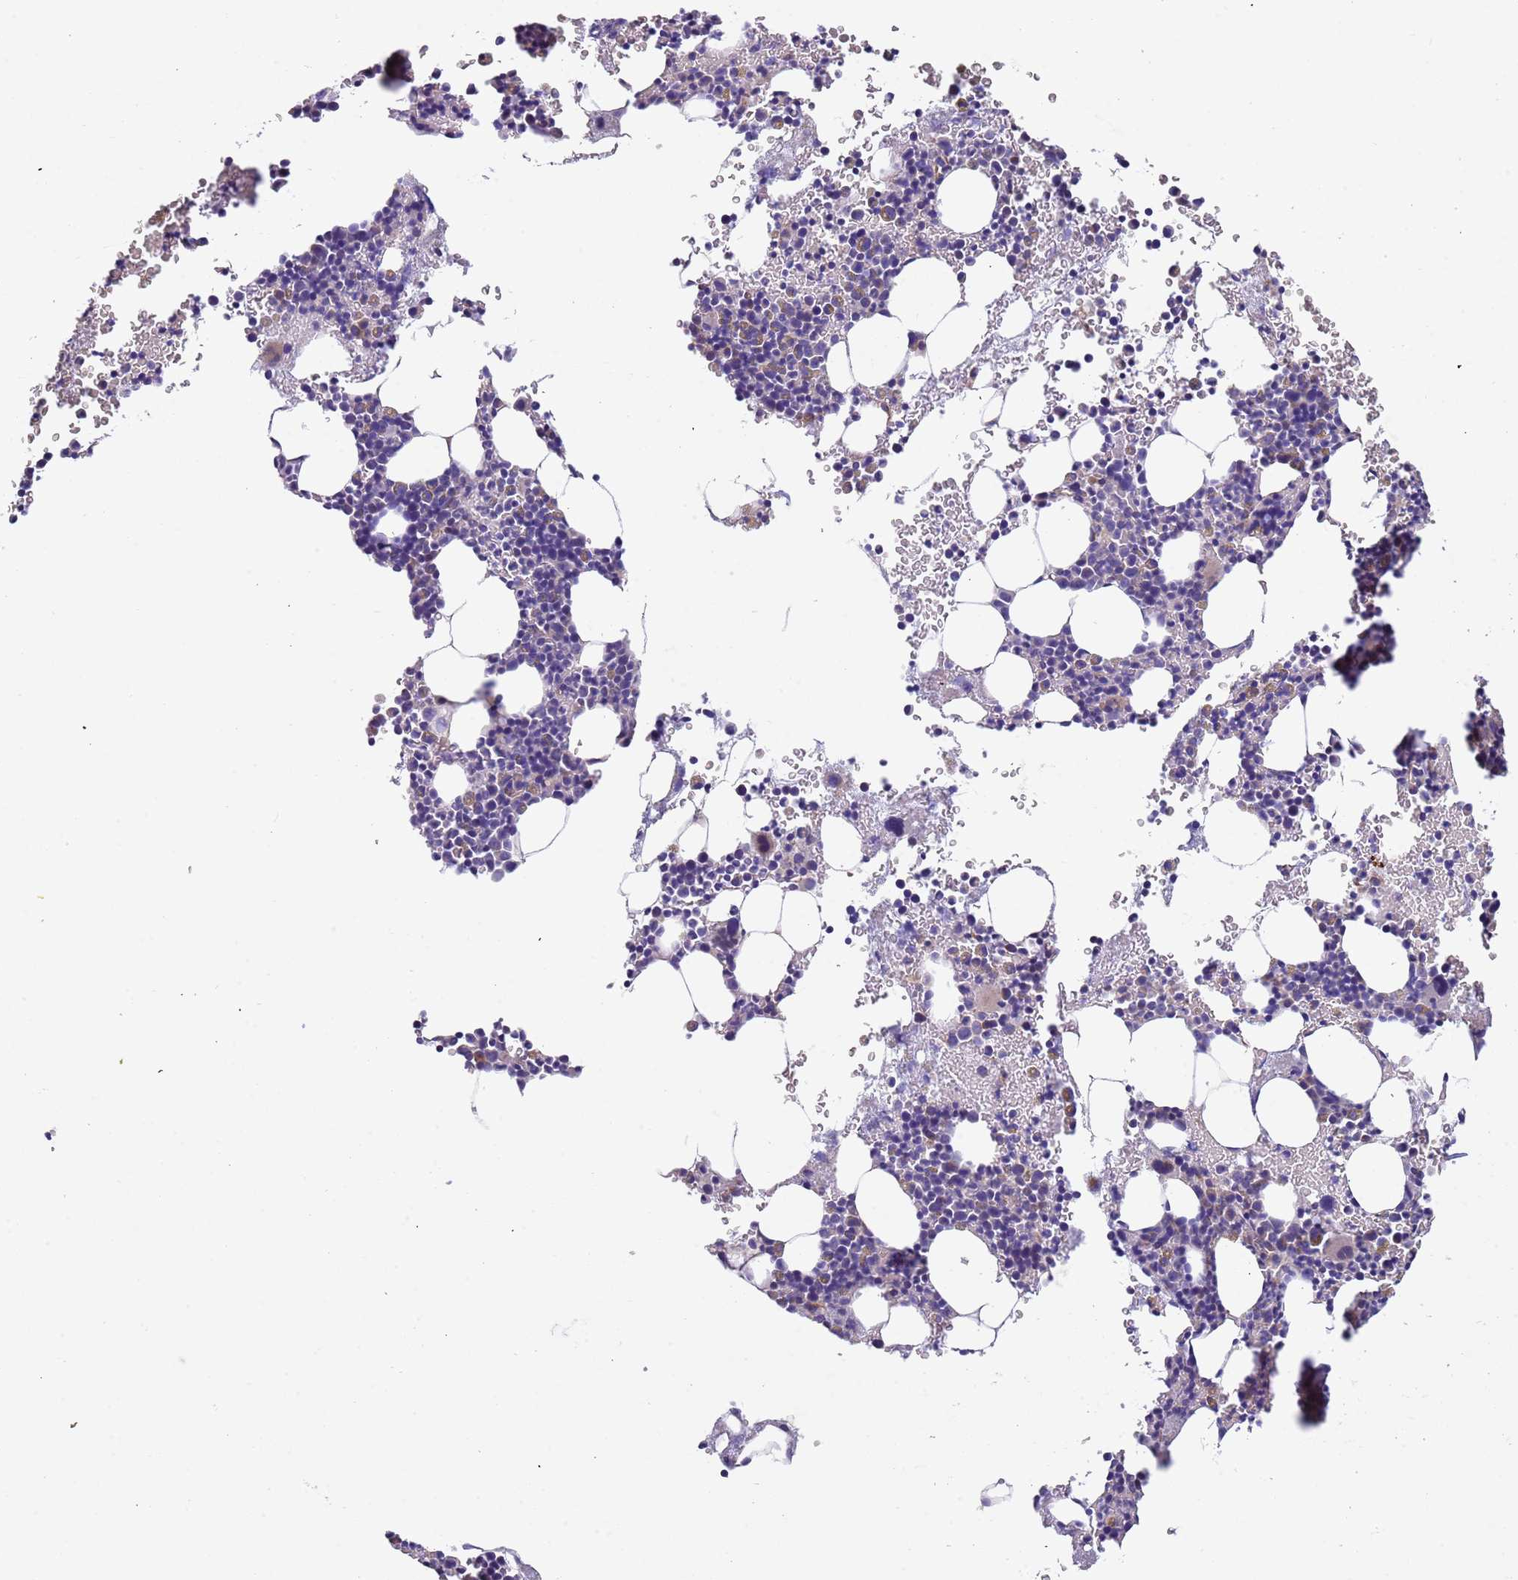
{"staining": {"intensity": "negative", "quantity": "none", "location": "none"}, "tissue": "bone marrow", "cell_type": "Hematopoietic cells", "image_type": "normal", "snomed": [{"axis": "morphology", "description": "Normal tissue, NOS"}, {"axis": "topography", "description": "Bone marrow"}], "caption": "Immunohistochemistry (IHC) photomicrograph of normal bone marrow: human bone marrow stained with DAB reveals no significant protein expression in hematopoietic cells.", "gene": "LAMB4", "patient": {"sex": "male", "age": 41}}